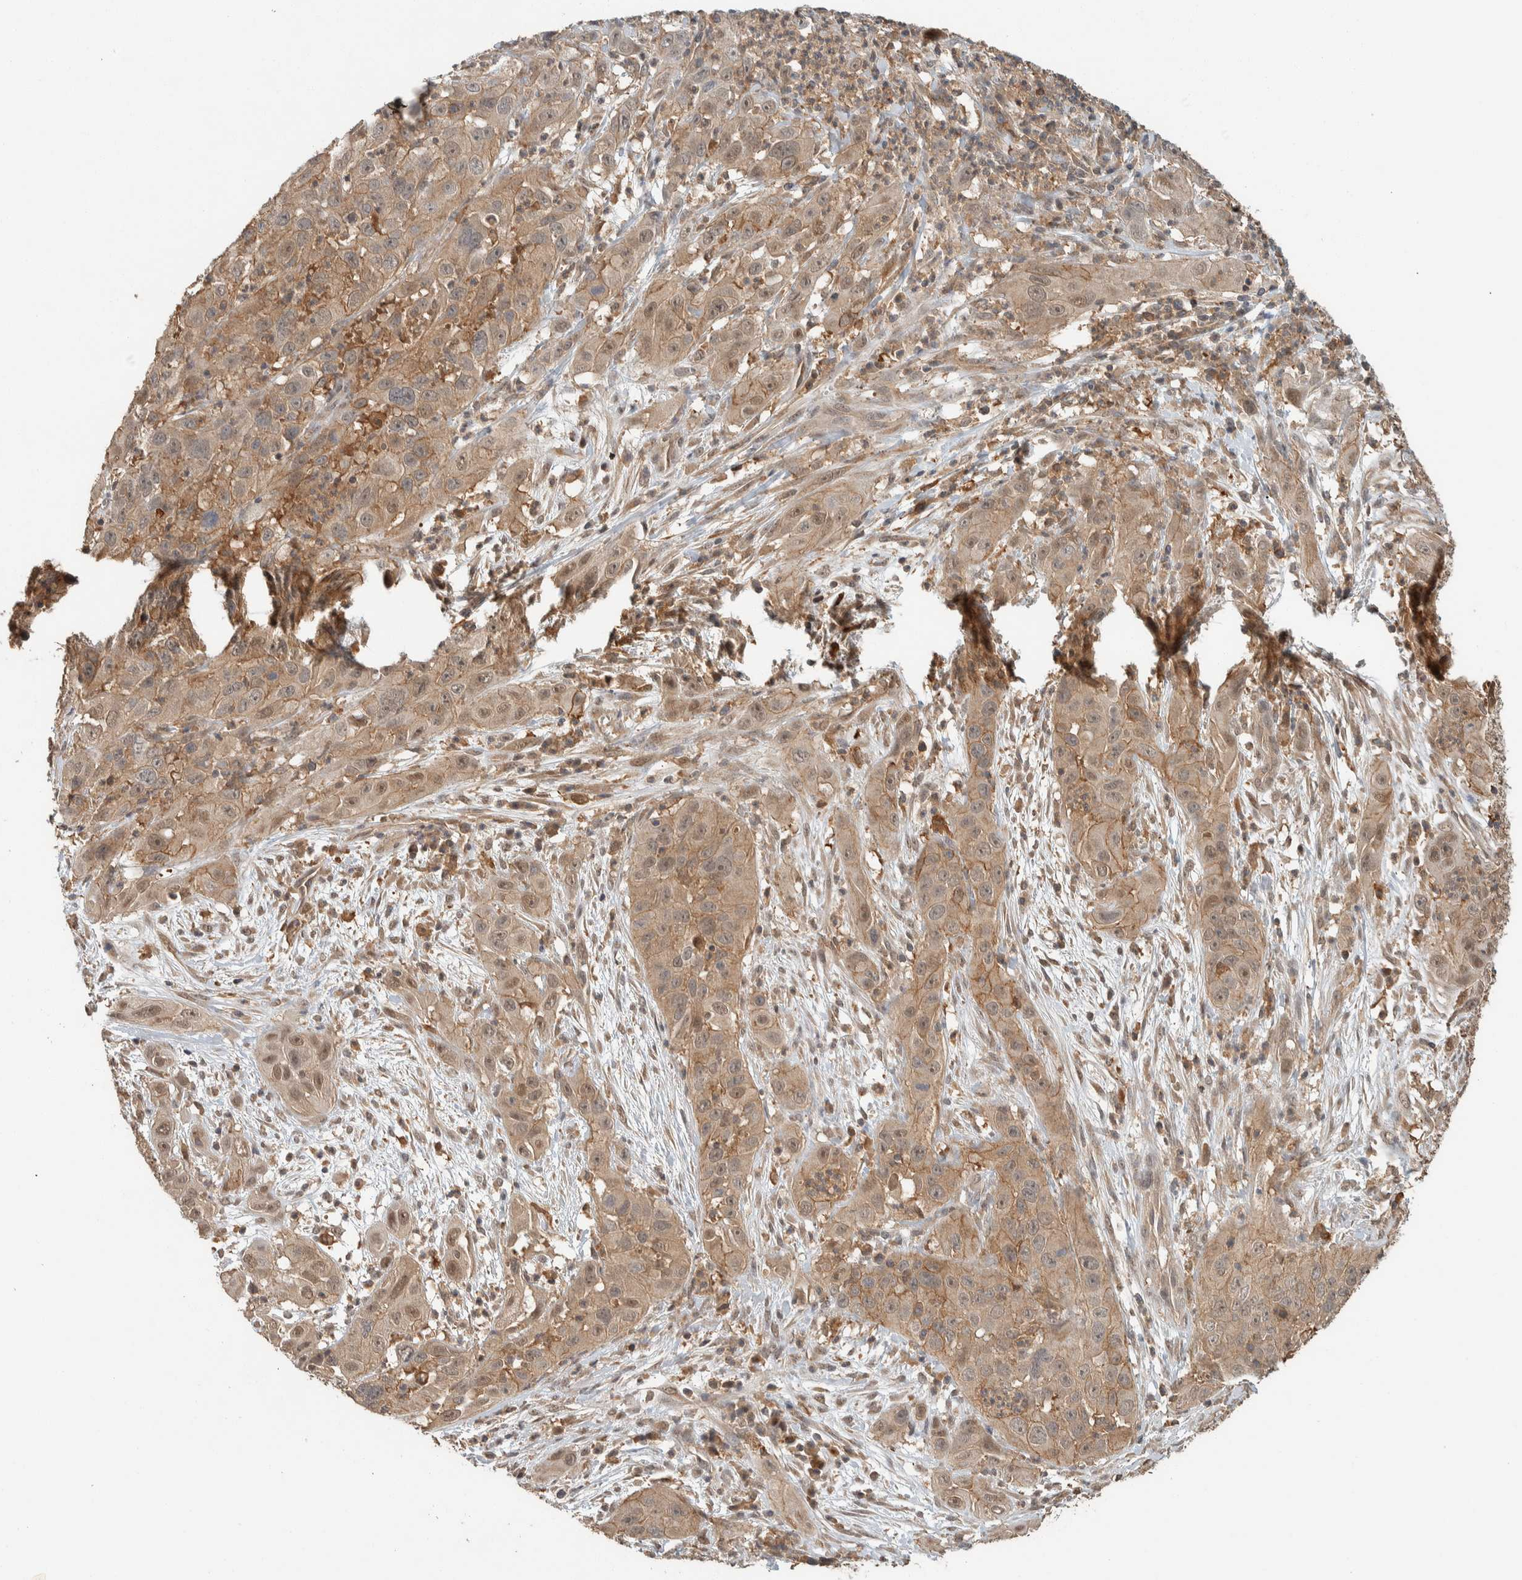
{"staining": {"intensity": "moderate", "quantity": ">75%", "location": "cytoplasmic/membranous,nuclear"}, "tissue": "cervical cancer", "cell_type": "Tumor cells", "image_type": "cancer", "snomed": [{"axis": "morphology", "description": "Squamous cell carcinoma, NOS"}, {"axis": "topography", "description": "Cervix"}], "caption": "A brown stain shows moderate cytoplasmic/membranous and nuclear expression of a protein in human cervical cancer tumor cells. (Stains: DAB (3,3'-diaminobenzidine) in brown, nuclei in blue, Microscopy: brightfield microscopy at high magnification).", "gene": "ZNF567", "patient": {"sex": "female", "age": 32}}